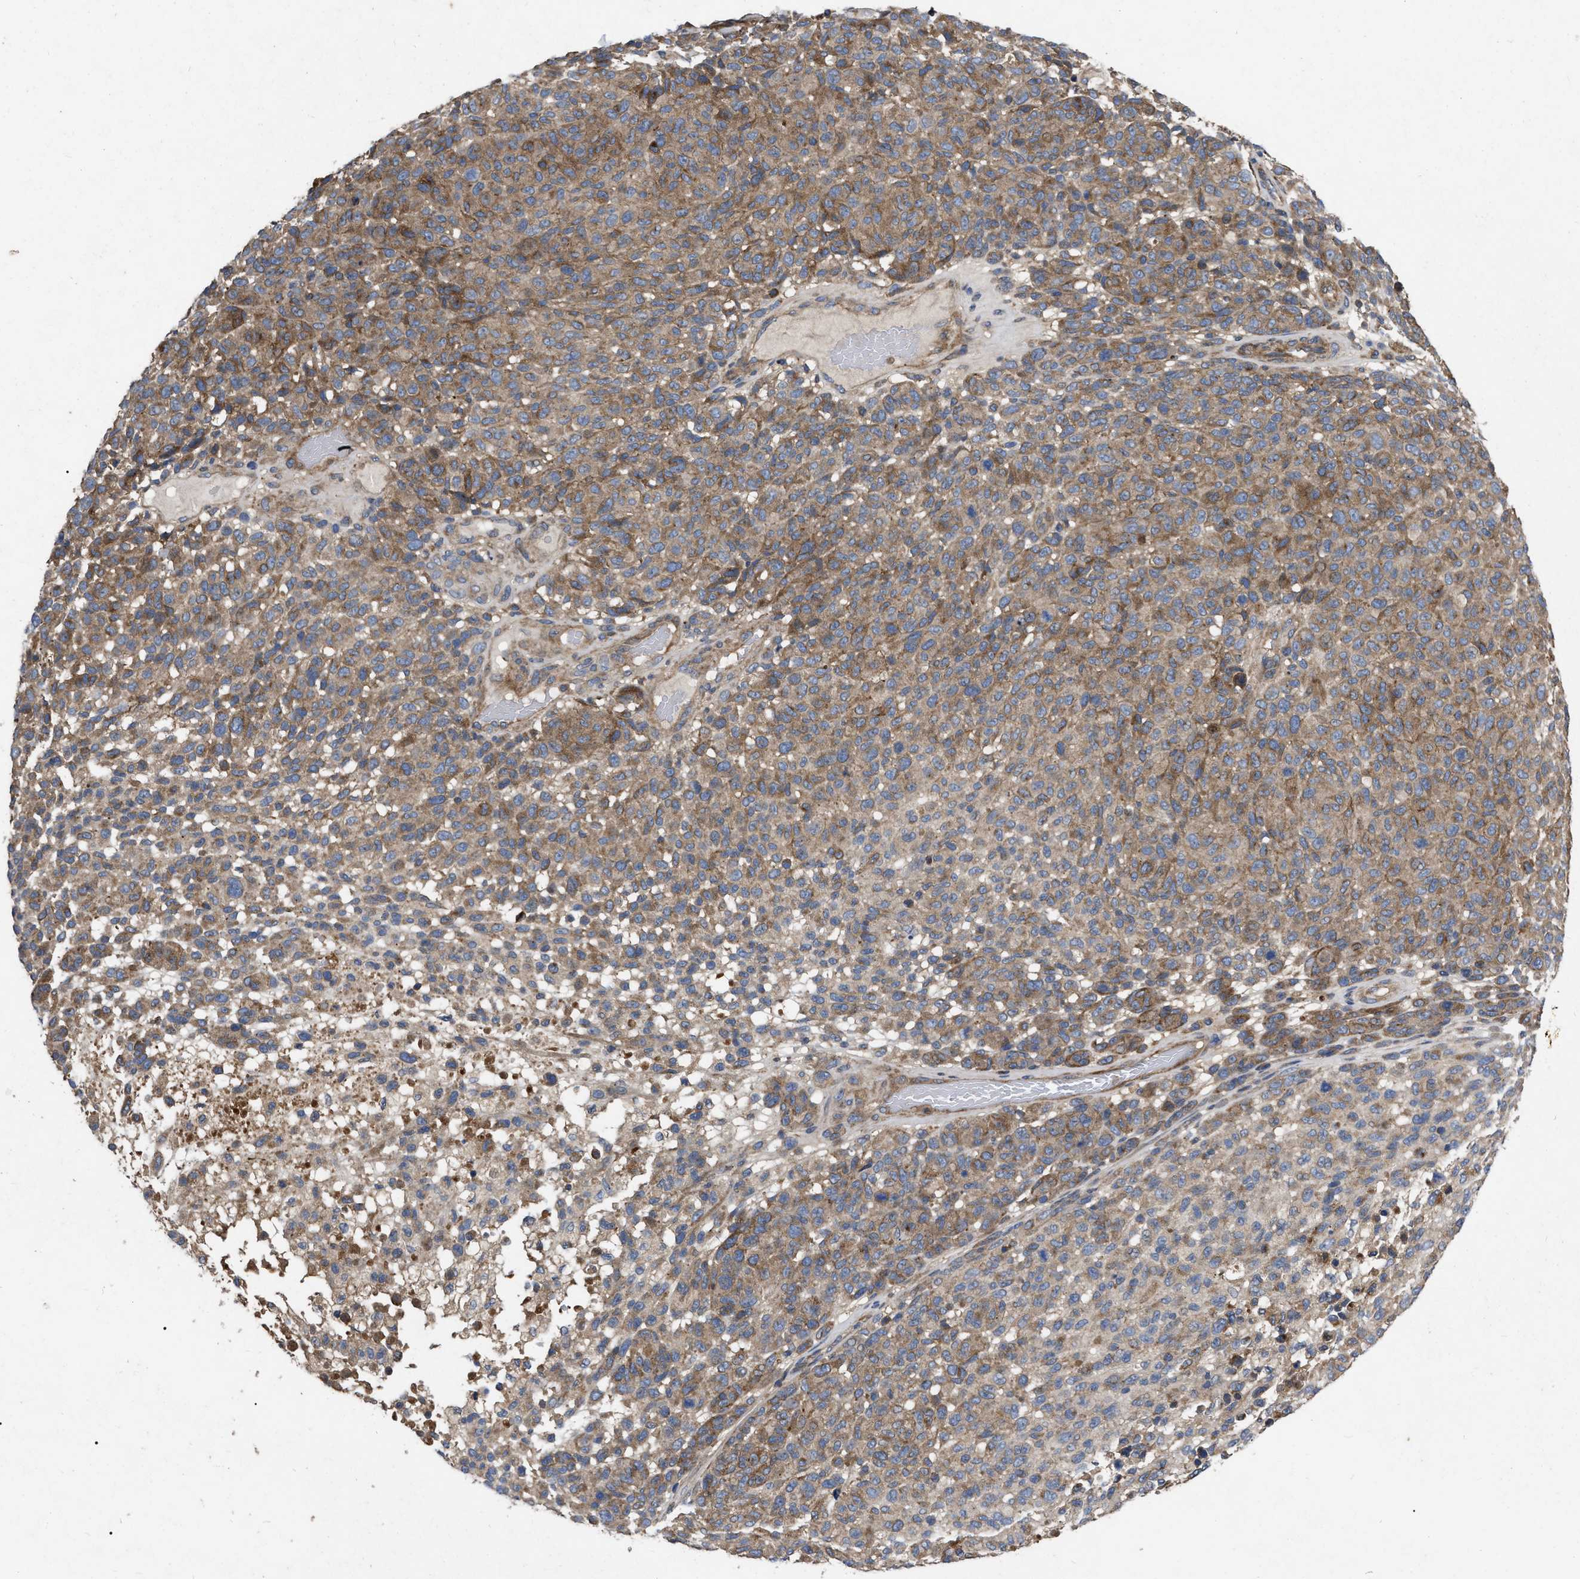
{"staining": {"intensity": "moderate", "quantity": ">75%", "location": "cytoplasmic/membranous"}, "tissue": "melanoma", "cell_type": "Tumor cells", "image_type": "cancer", "snomed": [{"axis": "morphology", "description": "Malignant melanoma, NOS"}, {"axis": "topography", "description": "Skin"}], "caption": "Human melanoma stained with a protein marker reveals moderate staining in tumor cells.", "gene": "CDKN2C", "patient": {"sex": "male", "age": 59}}